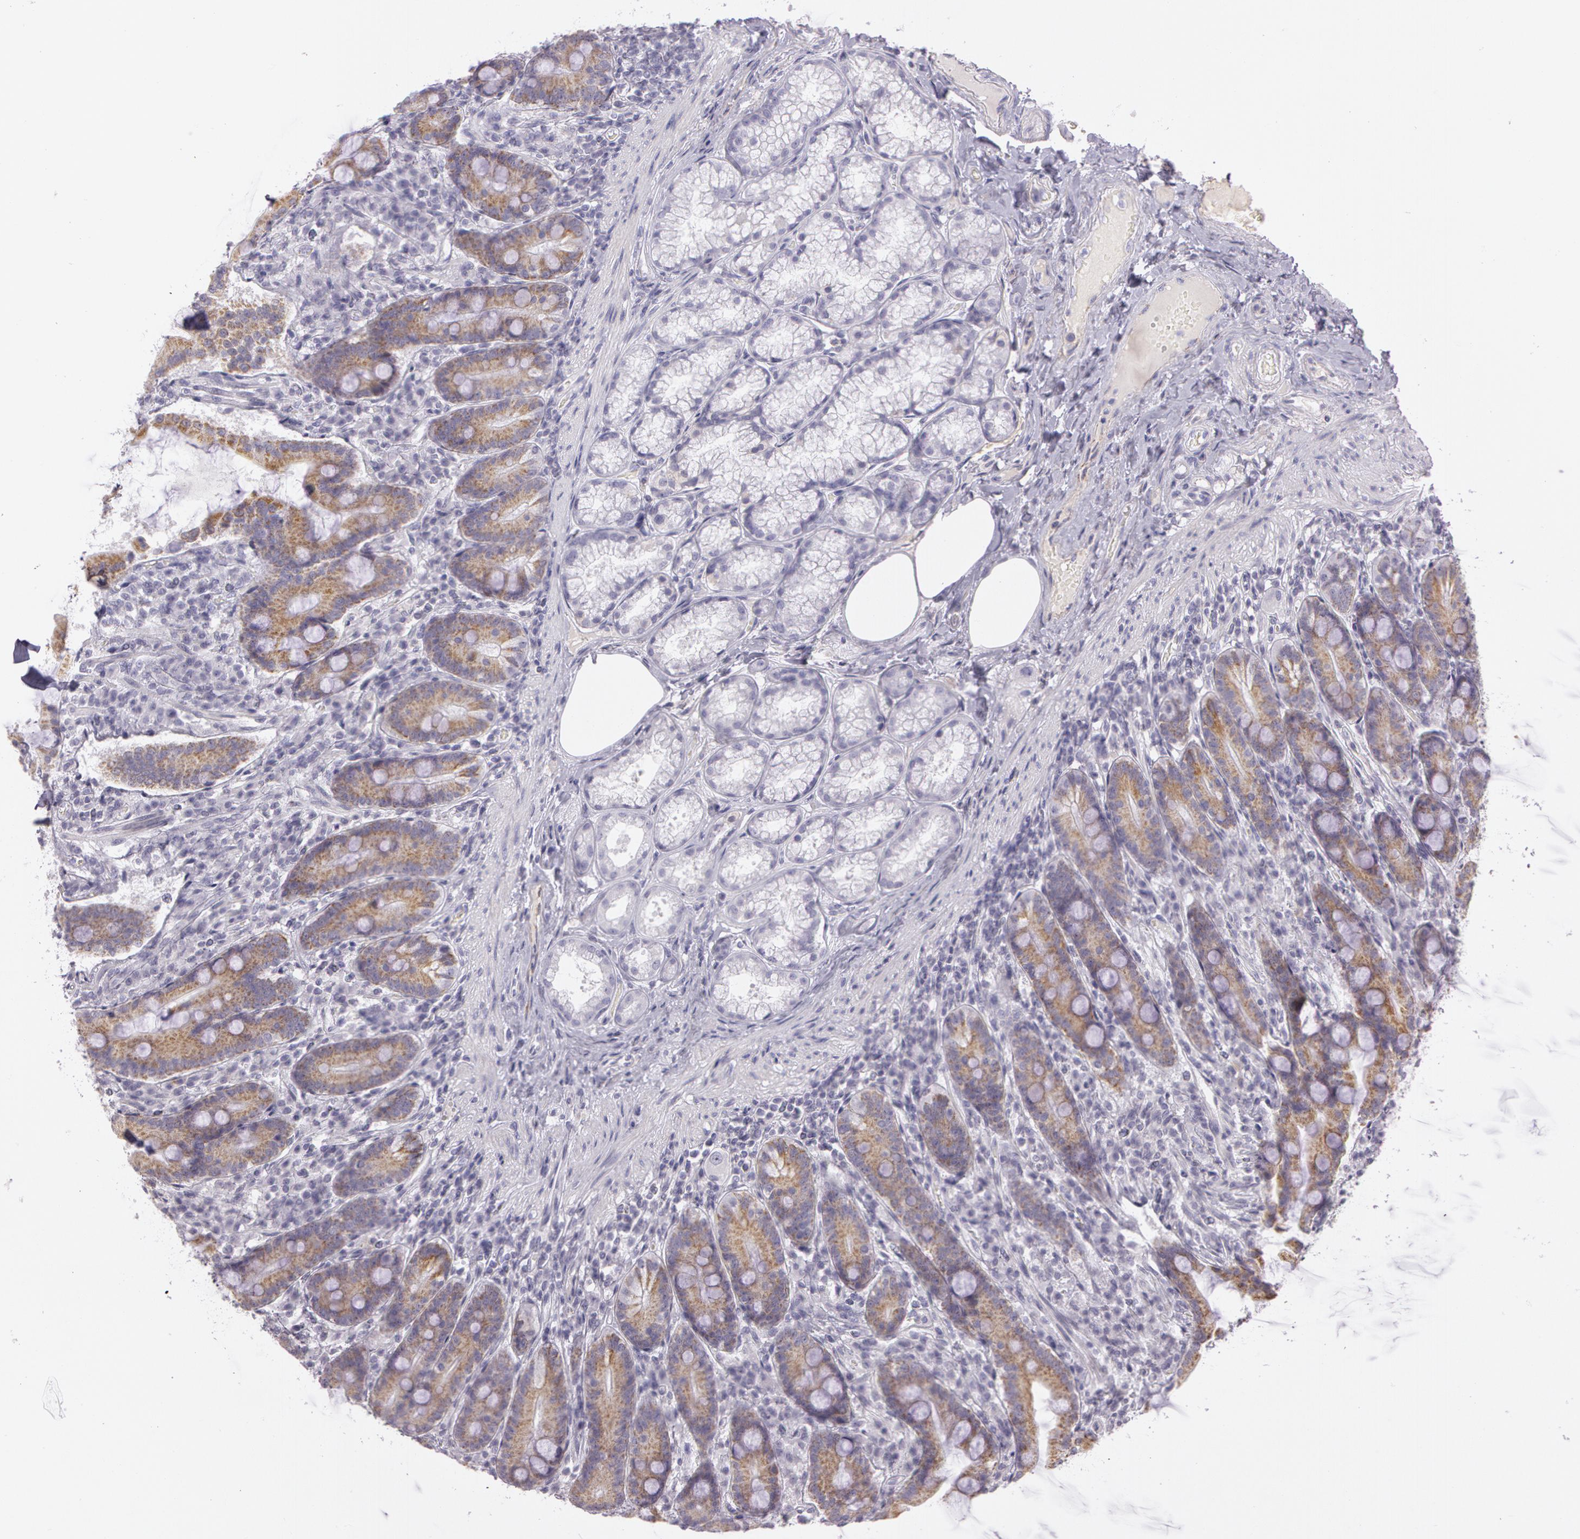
{"staining": {"intensity": "weak", "quantity": "25%-75%", "location": "cytoplasmic/membranous"}, "tissue": "duodenum", "cell_type": "Glandular cells", "image_type": "normal", "snomed": [{"axis": "morphology", "description": "Normal tissue, NOS"}, {"axis": "topography", "description": "Duodenum"}], "caption": "Immunohistochemistry of benign human duodenum reveals low levels of weak cytoplasmic/membranous staining in about 25%-75% of glandular cells.", "gene": "OTC", "patient": {"sex": "female", "age": 64}}